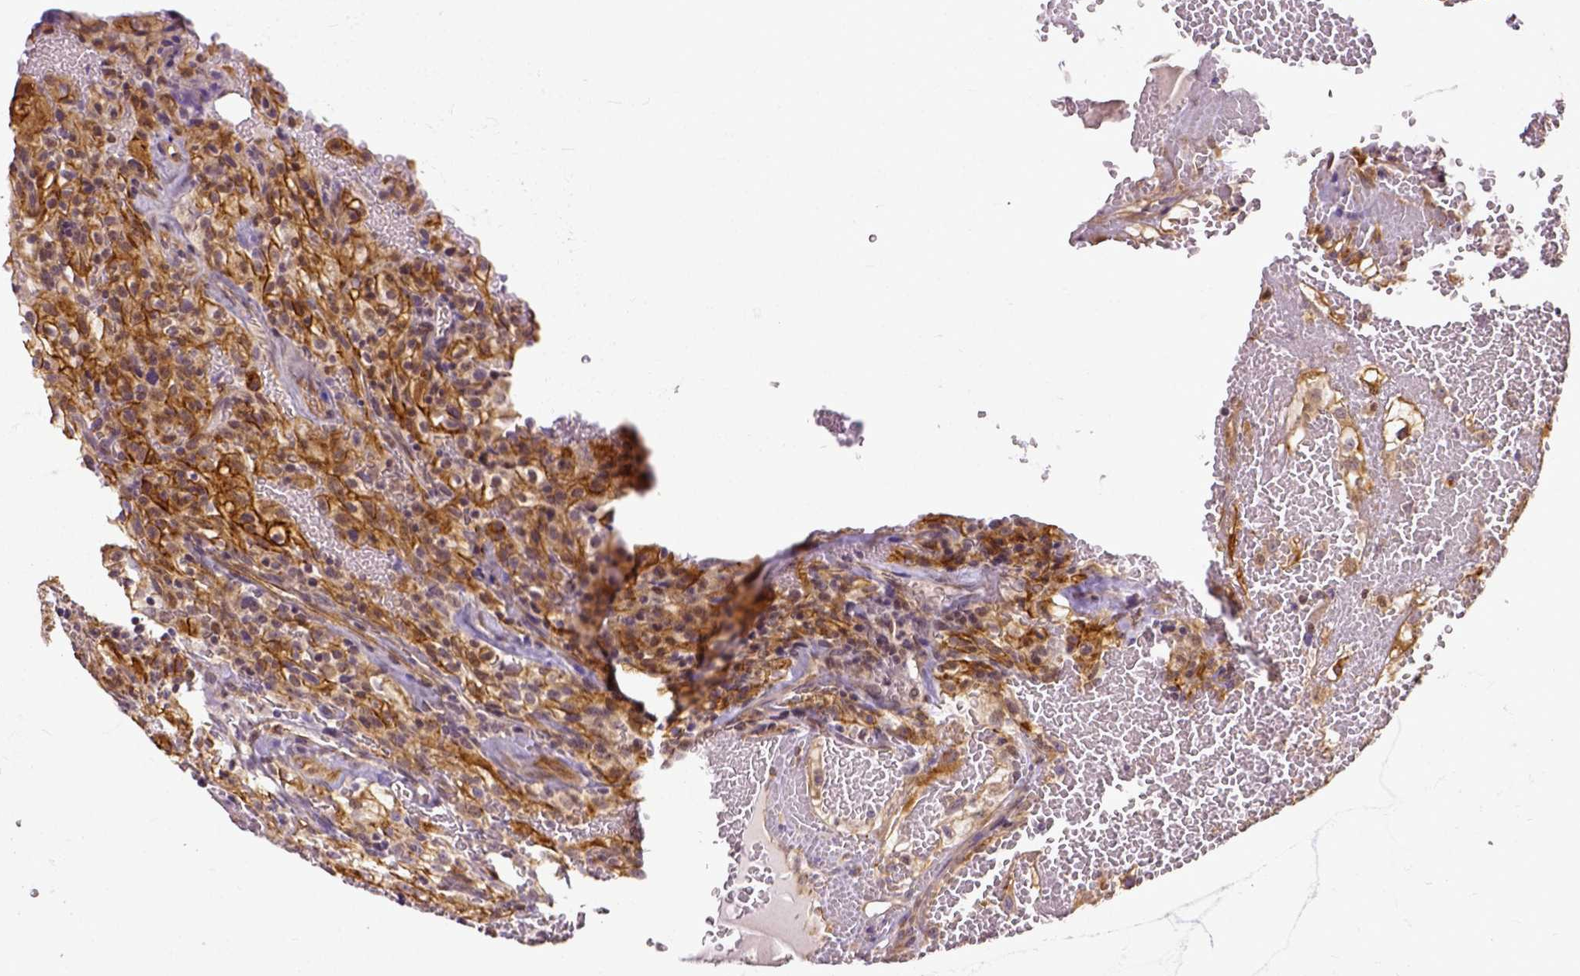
{"staining": {"intensity": "moderate", "quantity": ">75%", "location": "cytoplasmic/membranous"}, "tissue": "renal cancer", "cell_type": "Tumor cells", "image_type": "cancer", "snomed": [{"axis": "morphology", "description": "Adenocarcinoma, NOS"}, {"axis": "topography", "description": "Kidney"}], "caption": "Renal cancer (adenocarcinoma) stained with a protein marker shows moderate staining in tumor cells.", "gene": "DICER1", "patient": {"sex": "female", "age": 74}}